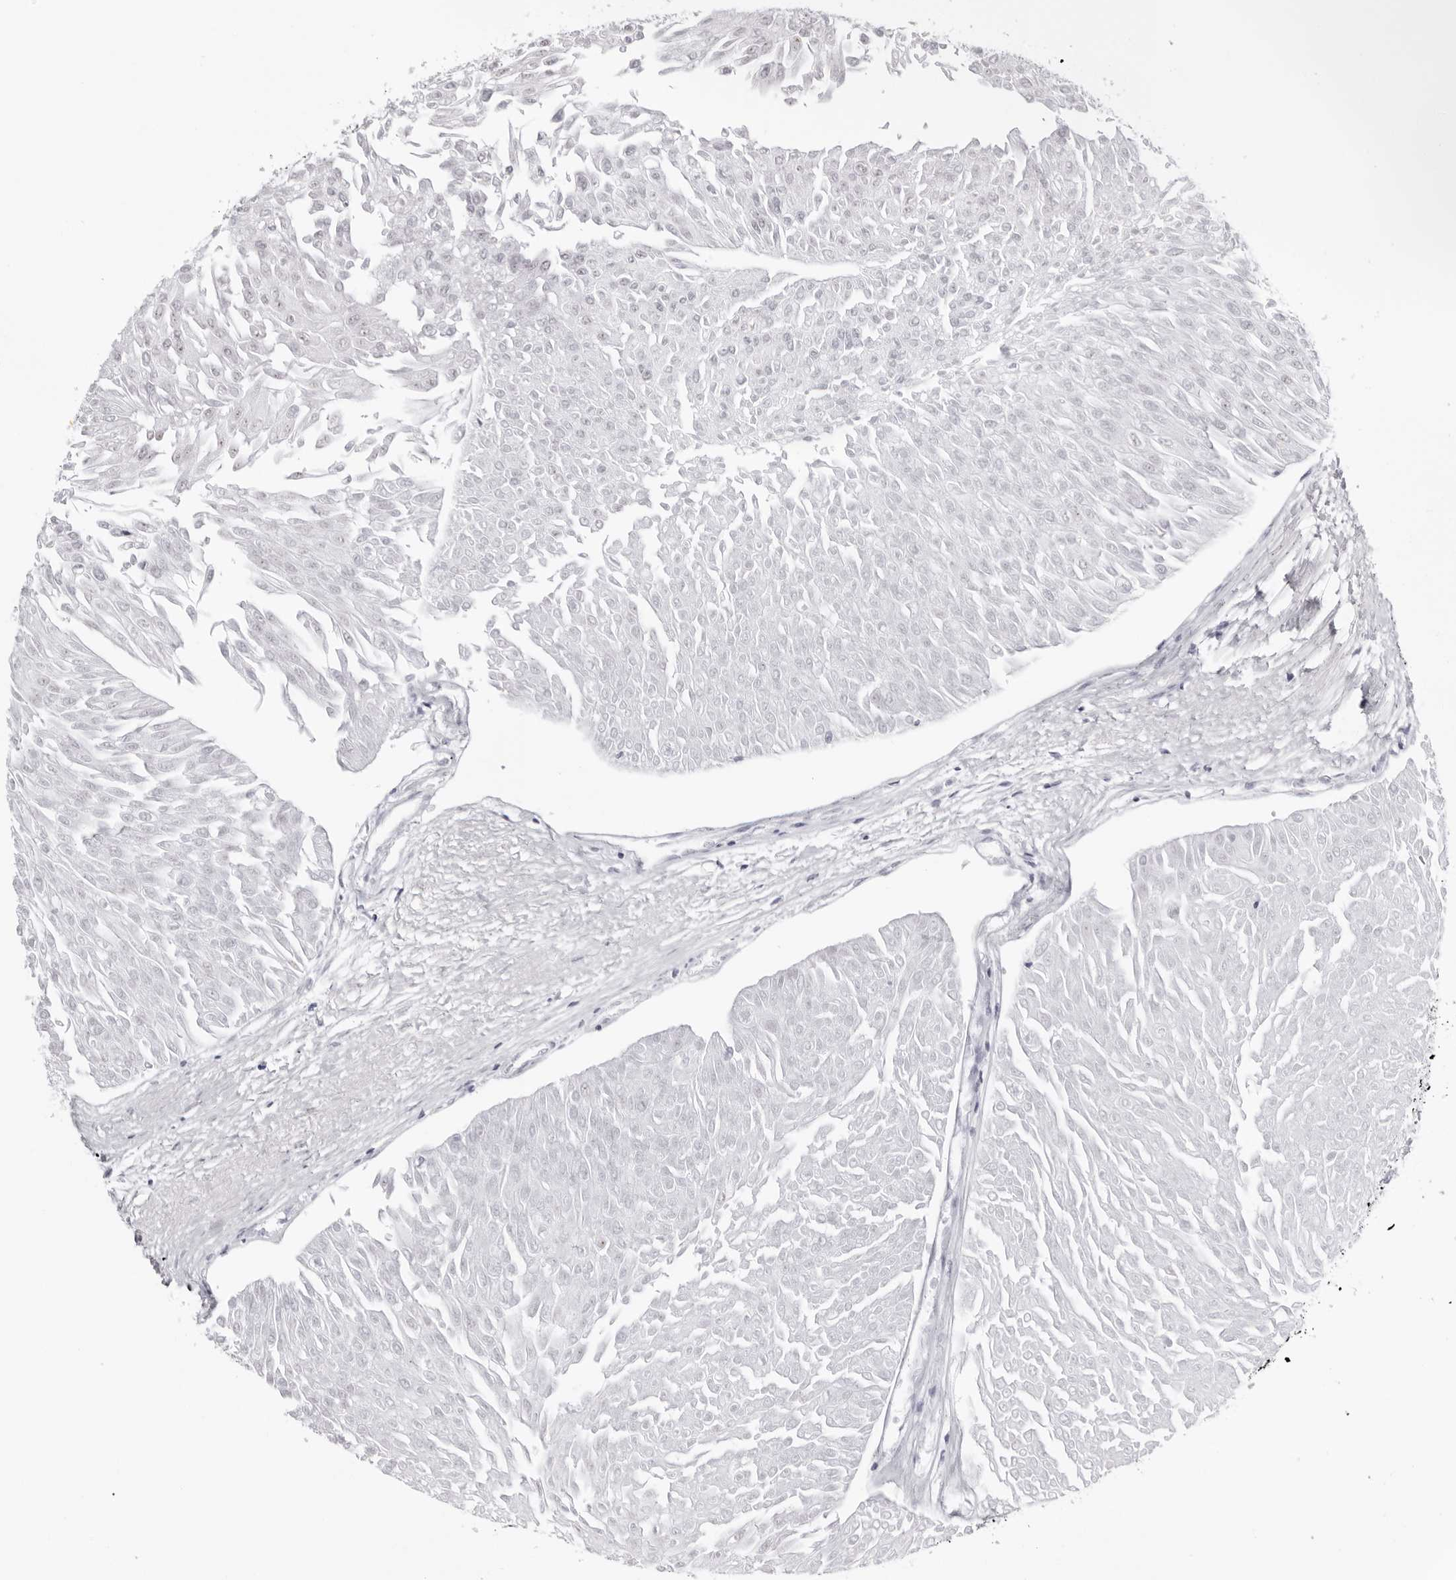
{"staining": {"intensity": "negative", "quantity": "none", "location": "none"}, "tissue": "urothelial cancer", "cell_type": "Tumor cells", "image_type": "cancer", "snomed": [{"axis": "morphology", "description": "Urothelial carcinoma, Low grade"}, {"axis": "topography", "description": "Urinary bladder"}], "caption": "Urothelial carcinoma (low-grade) stained for a protein using immunohistochemistry (IHC) demonstrates no staining tumor cells.", "gene": "TMOD4", "patient": {"sex": "male", "age": 67}}